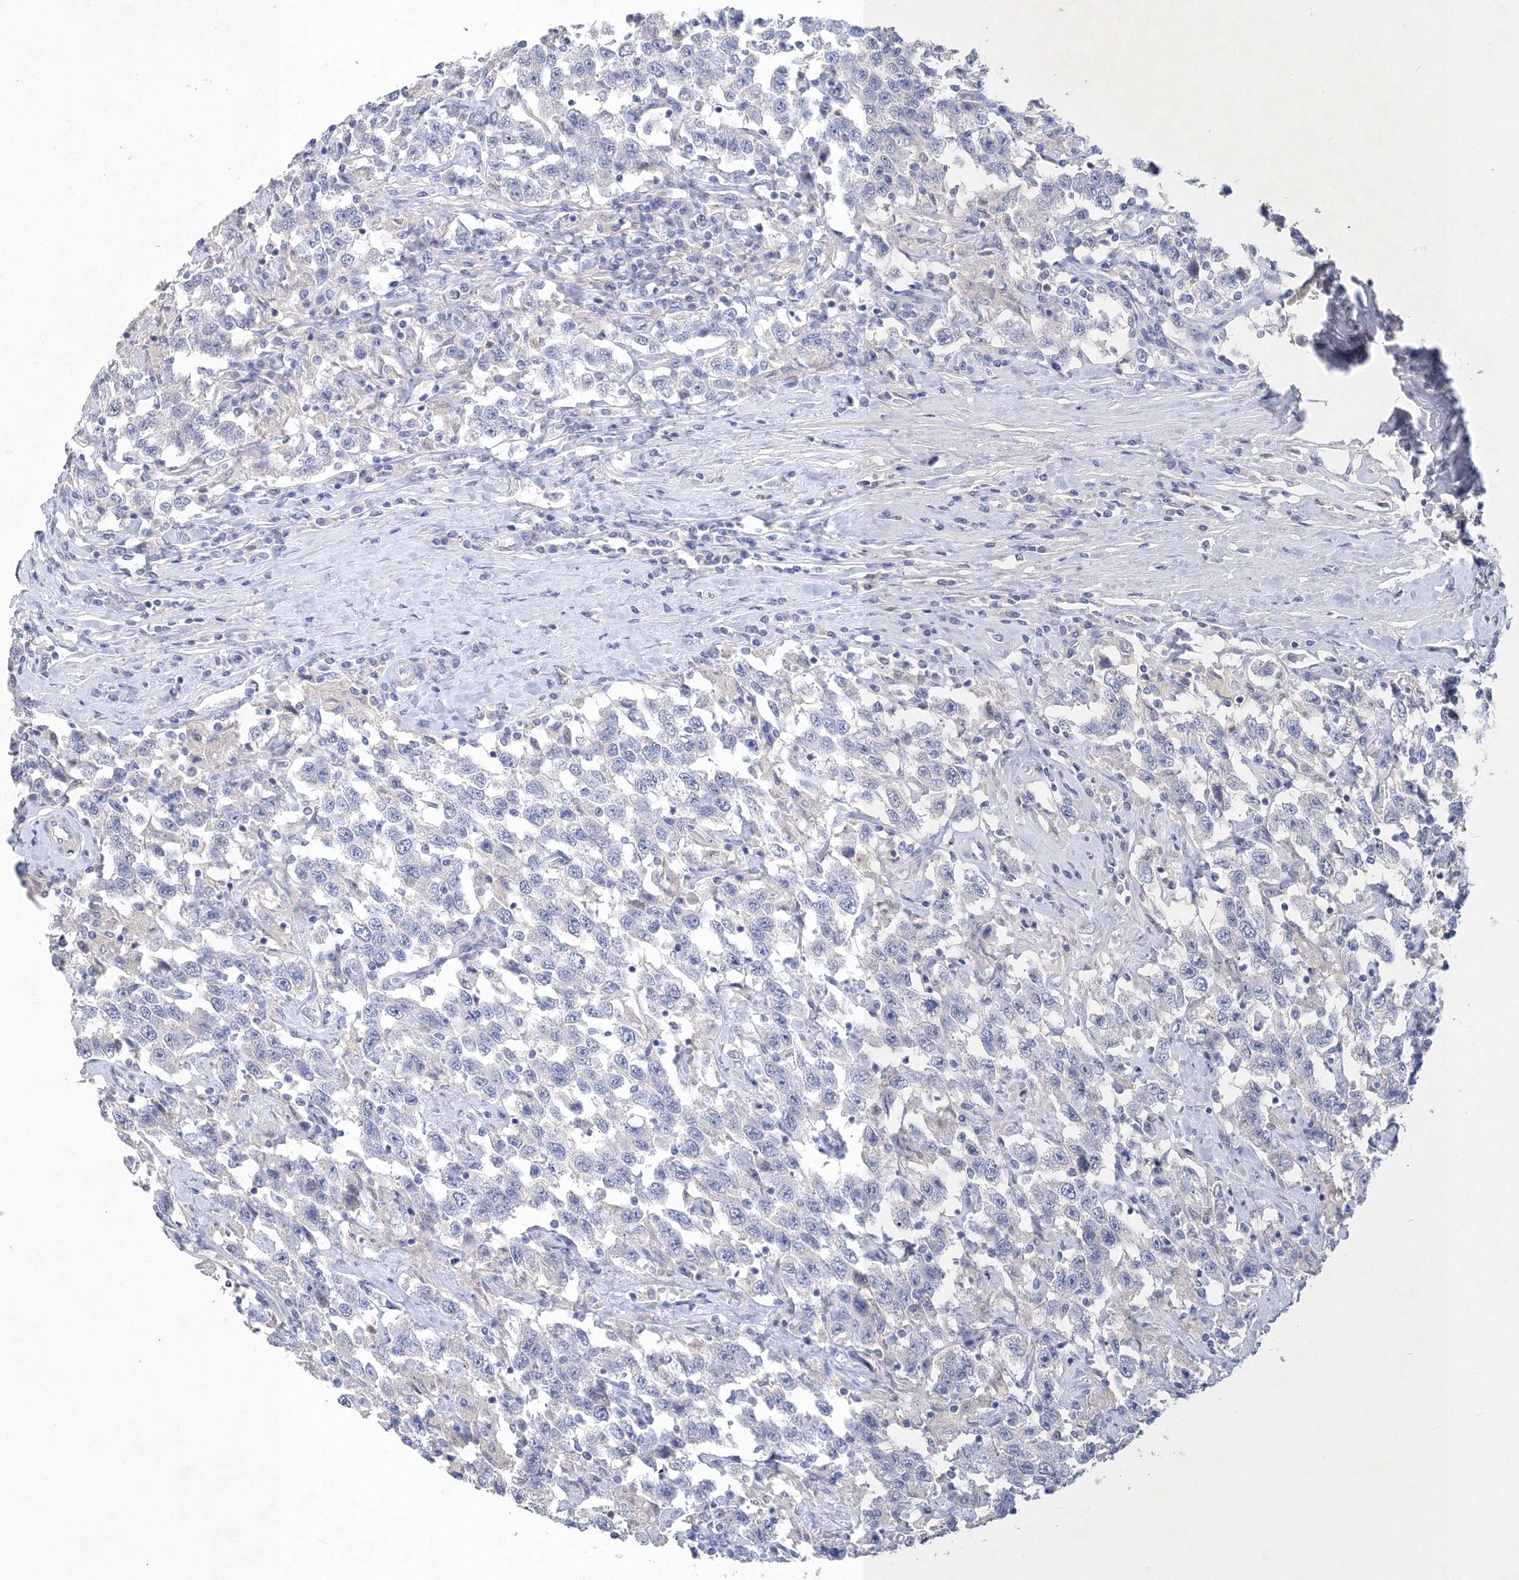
{"staining": {"intensity": "negative", "quantity": "none", "location": "none"}, "tissue": "testis cancer", "cell_type": "Tumor cells", "image_type": "cancer", "snomed": [{"axis": "morphology", "description": "Seminoma, NOS"}, {"axis": "topography", "description": "Testis"}], "caption": "Tumor cells show no significant protein staining in seminoma (testis).", "gene": "OSBPL6", "patient": {"sex": "male", "age": 41}}